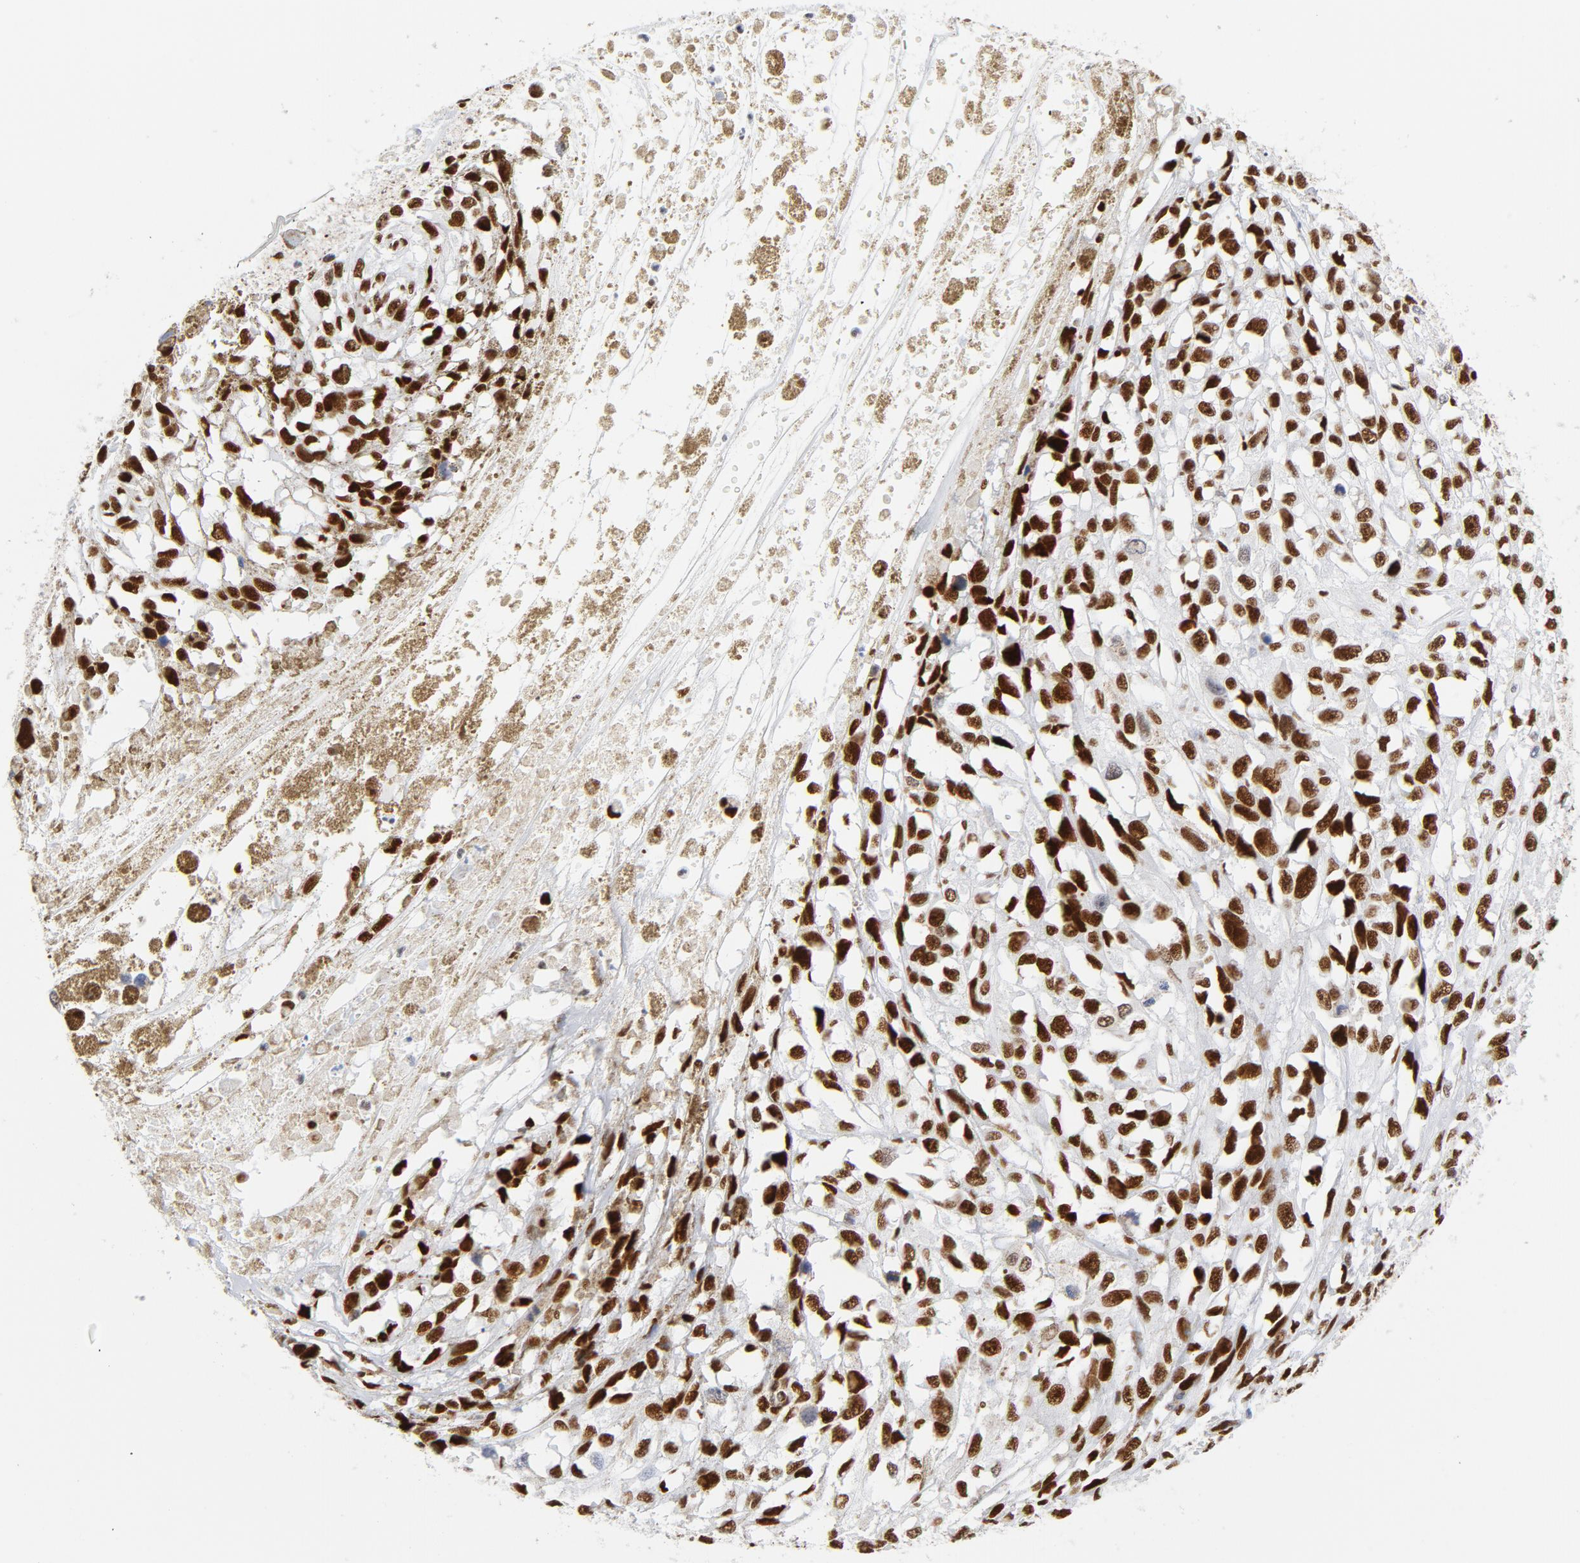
{"staining": {"intensity": "strong", "quantity": ">75%", "location": "nuclear"}, "tissue": "melanoma", "cell_type": "Tumor cells", "image_type": "cancer", "snomed": [{"axis": "morphology", "description": "Malignant melanoma, Metastatic site"}, {"axis": "topography", "description": "Lymph node"}], "caption": "The immunohistochemical stain labels strong nuclear positivity in tumor cells of melanoma tissue. The protein is stained brown, and the nuclei are stained in blue (DAB (3,3'-diaminobenzidine) IHC with brightfield microscopy, high magnification).", "gene": "XRCC5", "patient": {"sex": "male", "age": 59}}